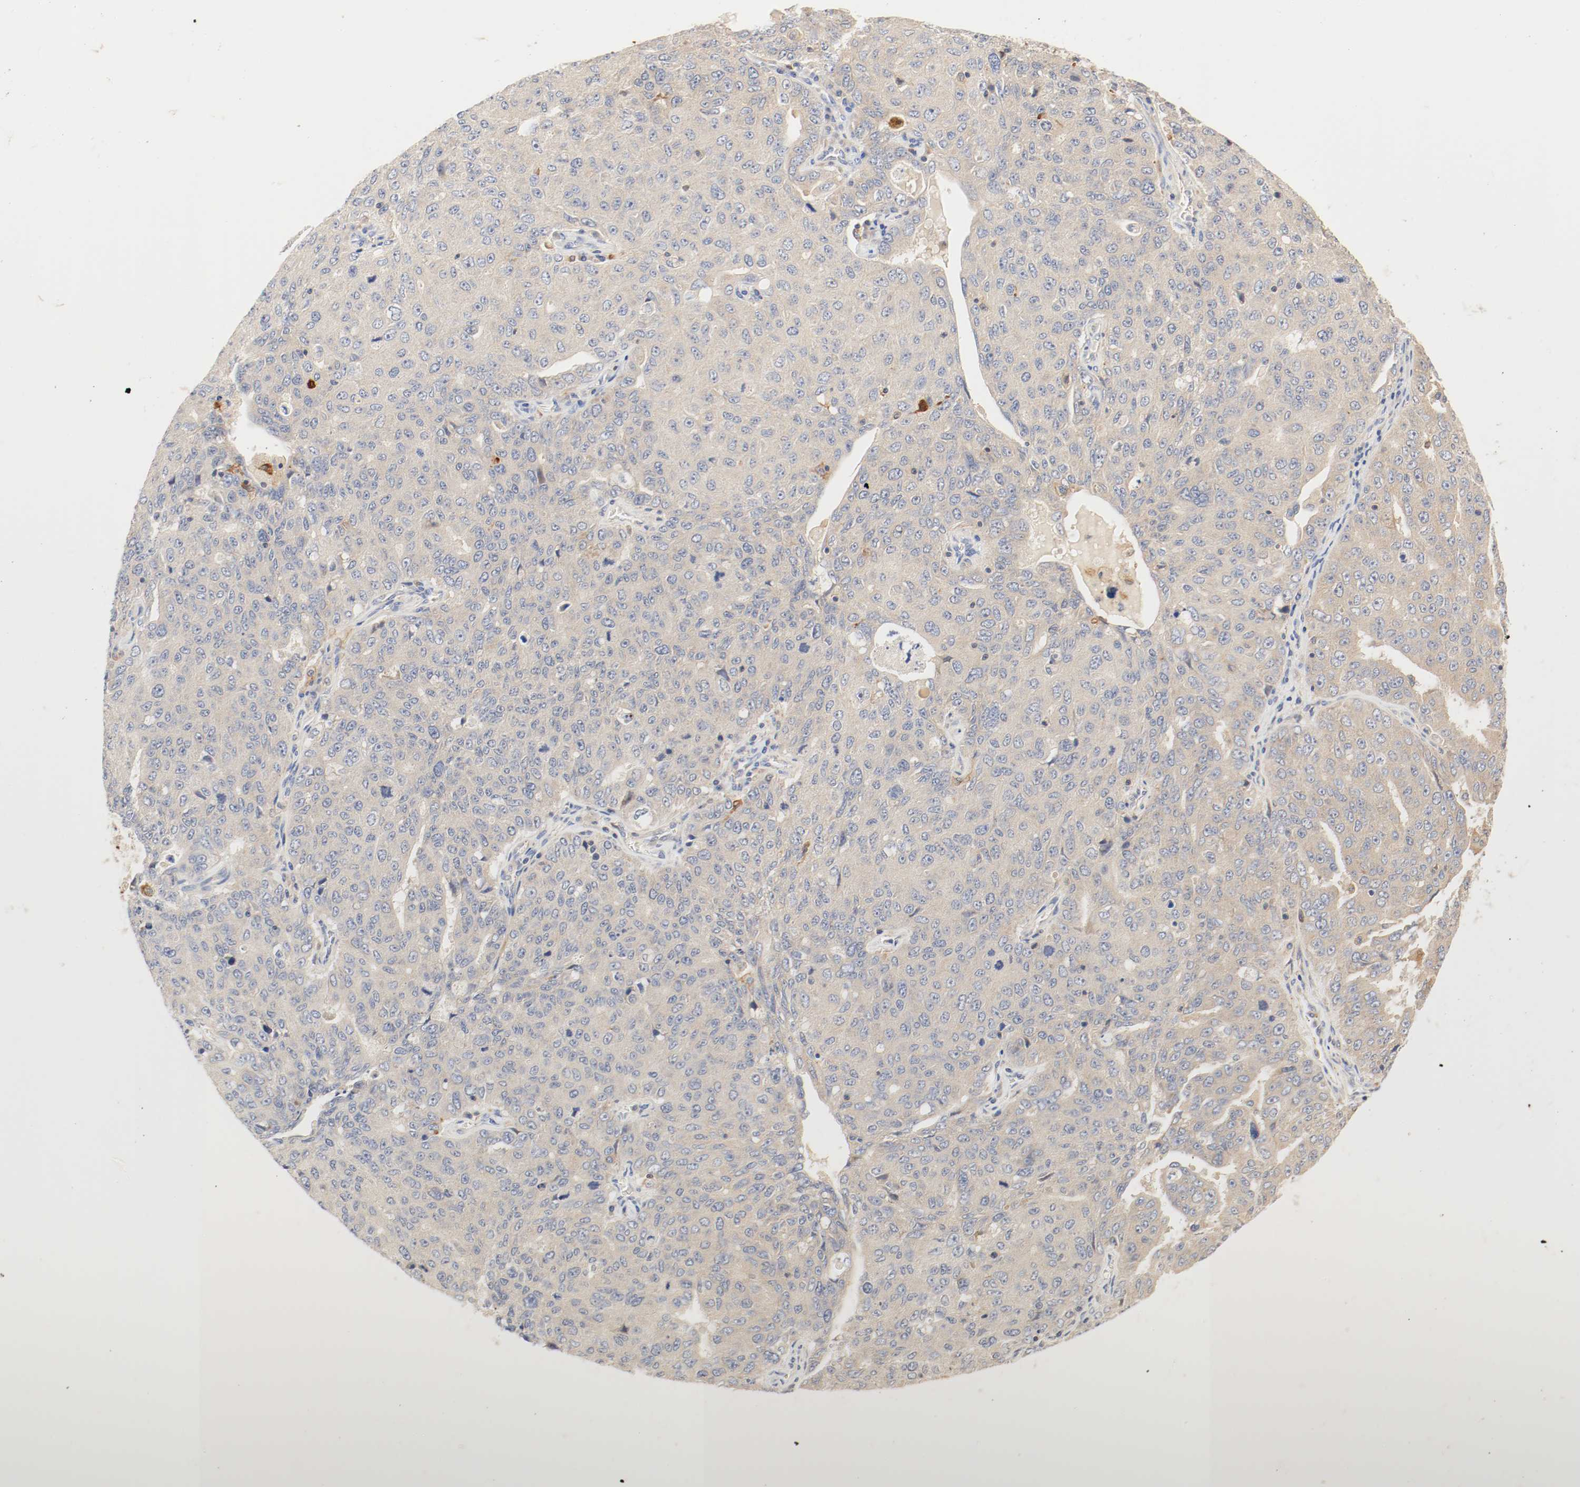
{"staining": {"intensity": "moderate", "quantity": ">75%", "location": "cytoplasmic/membranous"}, "tissue": "ovarian cancer", "cell_type": "Tumor cells", "image_type": "cancer", "snomed": [{"axis": "morphology", "description": "Carcinoma, endometroid"}, {"axis": "topography", "description": "Ovary"}], "caption": "Protein staining of ovarian endometroid carcinoma tissue reveals moderate cytoplasmic/membranous expression in approximately >75% of tumor cells.", "gene": "GIT1", "patient": {"sex": "female", "age": 62}}